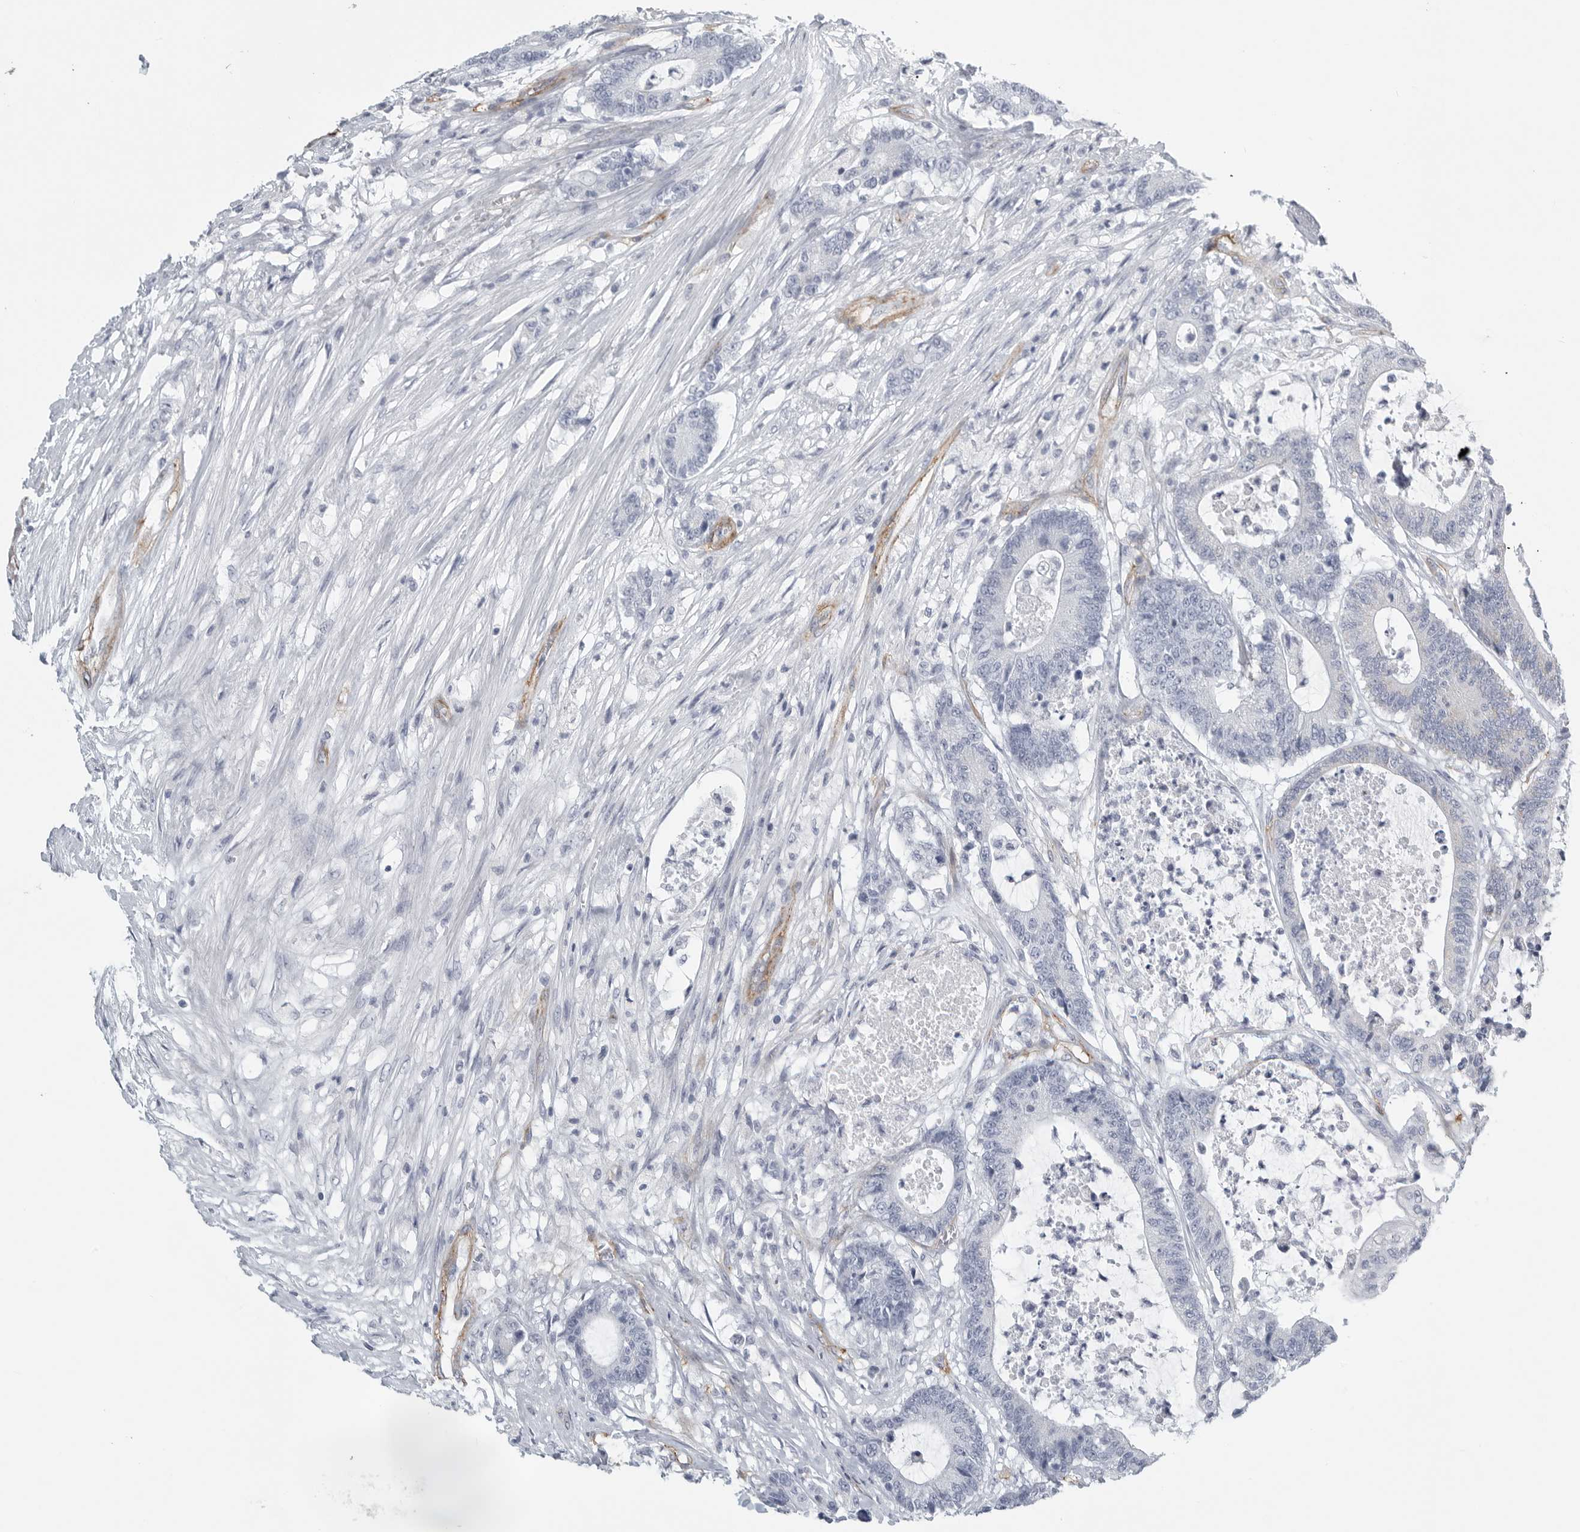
{"staining": {"intensity": "negative", "quantity": "none", "location": "none"}, "tissue": "colorectal cancer", "cell_type": "Tumor cells", "image_type": "cancer", "snomed": [{"axis": "morphology", "description": "Adenocarcinoma, NOS"}, {"axis": "topography", "description": "Colon"}], "caption": "A histopathology image of human colorectal cancer is negative for staining in tumor cells.", "gene": "TNR", "patient": {"sex": "female", "age": 84}}